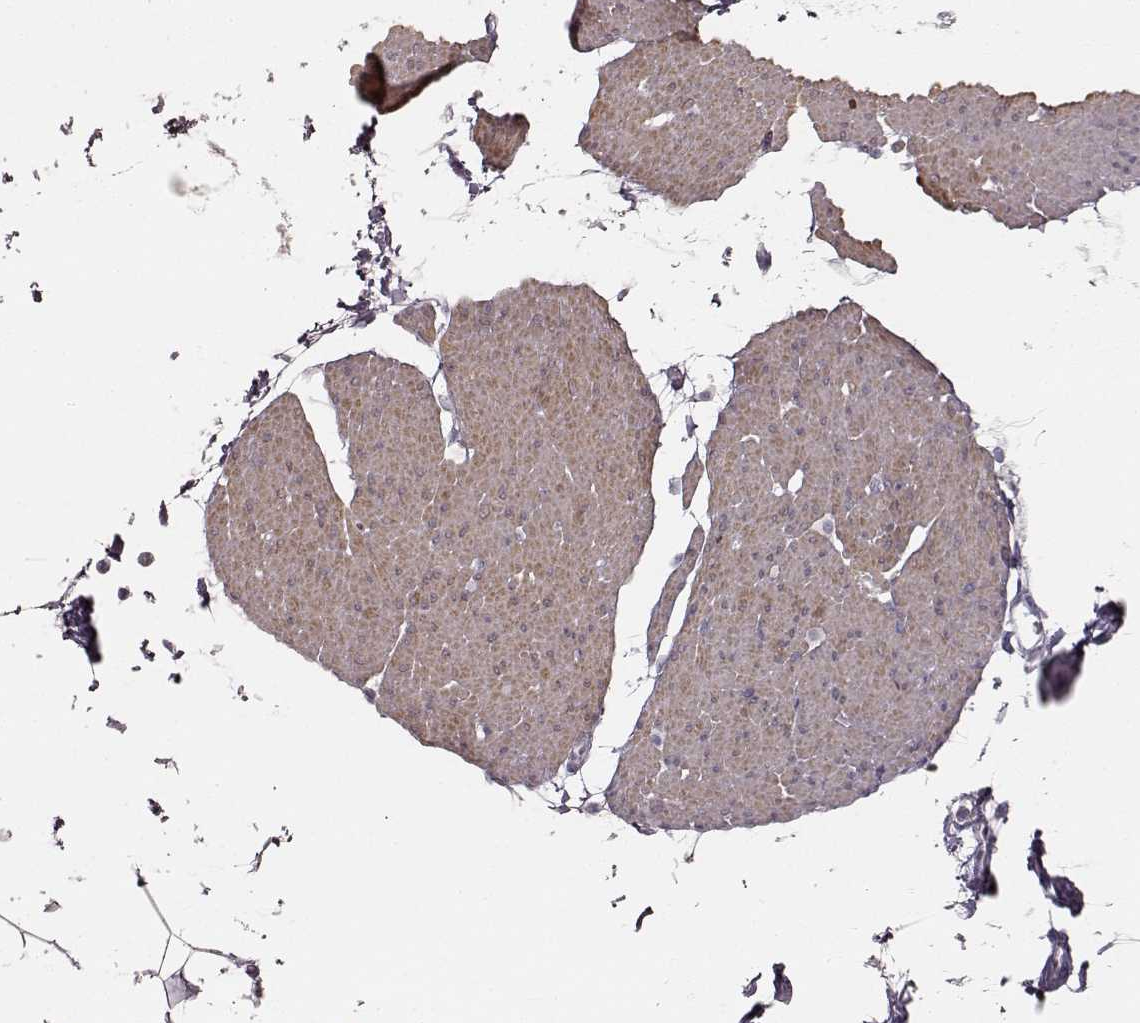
{"staining": {"intensity": "weak", "quantity": "25%-75%", "location": "cytoplasmic/membranous"}, "tissue": "smooth muscle", "cell_type": "Smooth muscle cells", "image_type": "normal", "snomed": [{"axis": "morphology", "description": "Normal tissue, NOS"}, {"axis": "topography", "description": "Adipose tissue"}, {"axis": "topography", "description": "Smooth muscle"}, {"axis": "topography", "description": "Peripheral nerve tissue"}], "caption": "Approximately 25%-75% of smooth muscle cells in normal human smooth muscle demonstrate weak cytoplasmic/membranous protein positivity as visualized by brown immunohistochemical staining.", "gene": "PRLHR", "patient": {"sex": "male", "age": 83}}